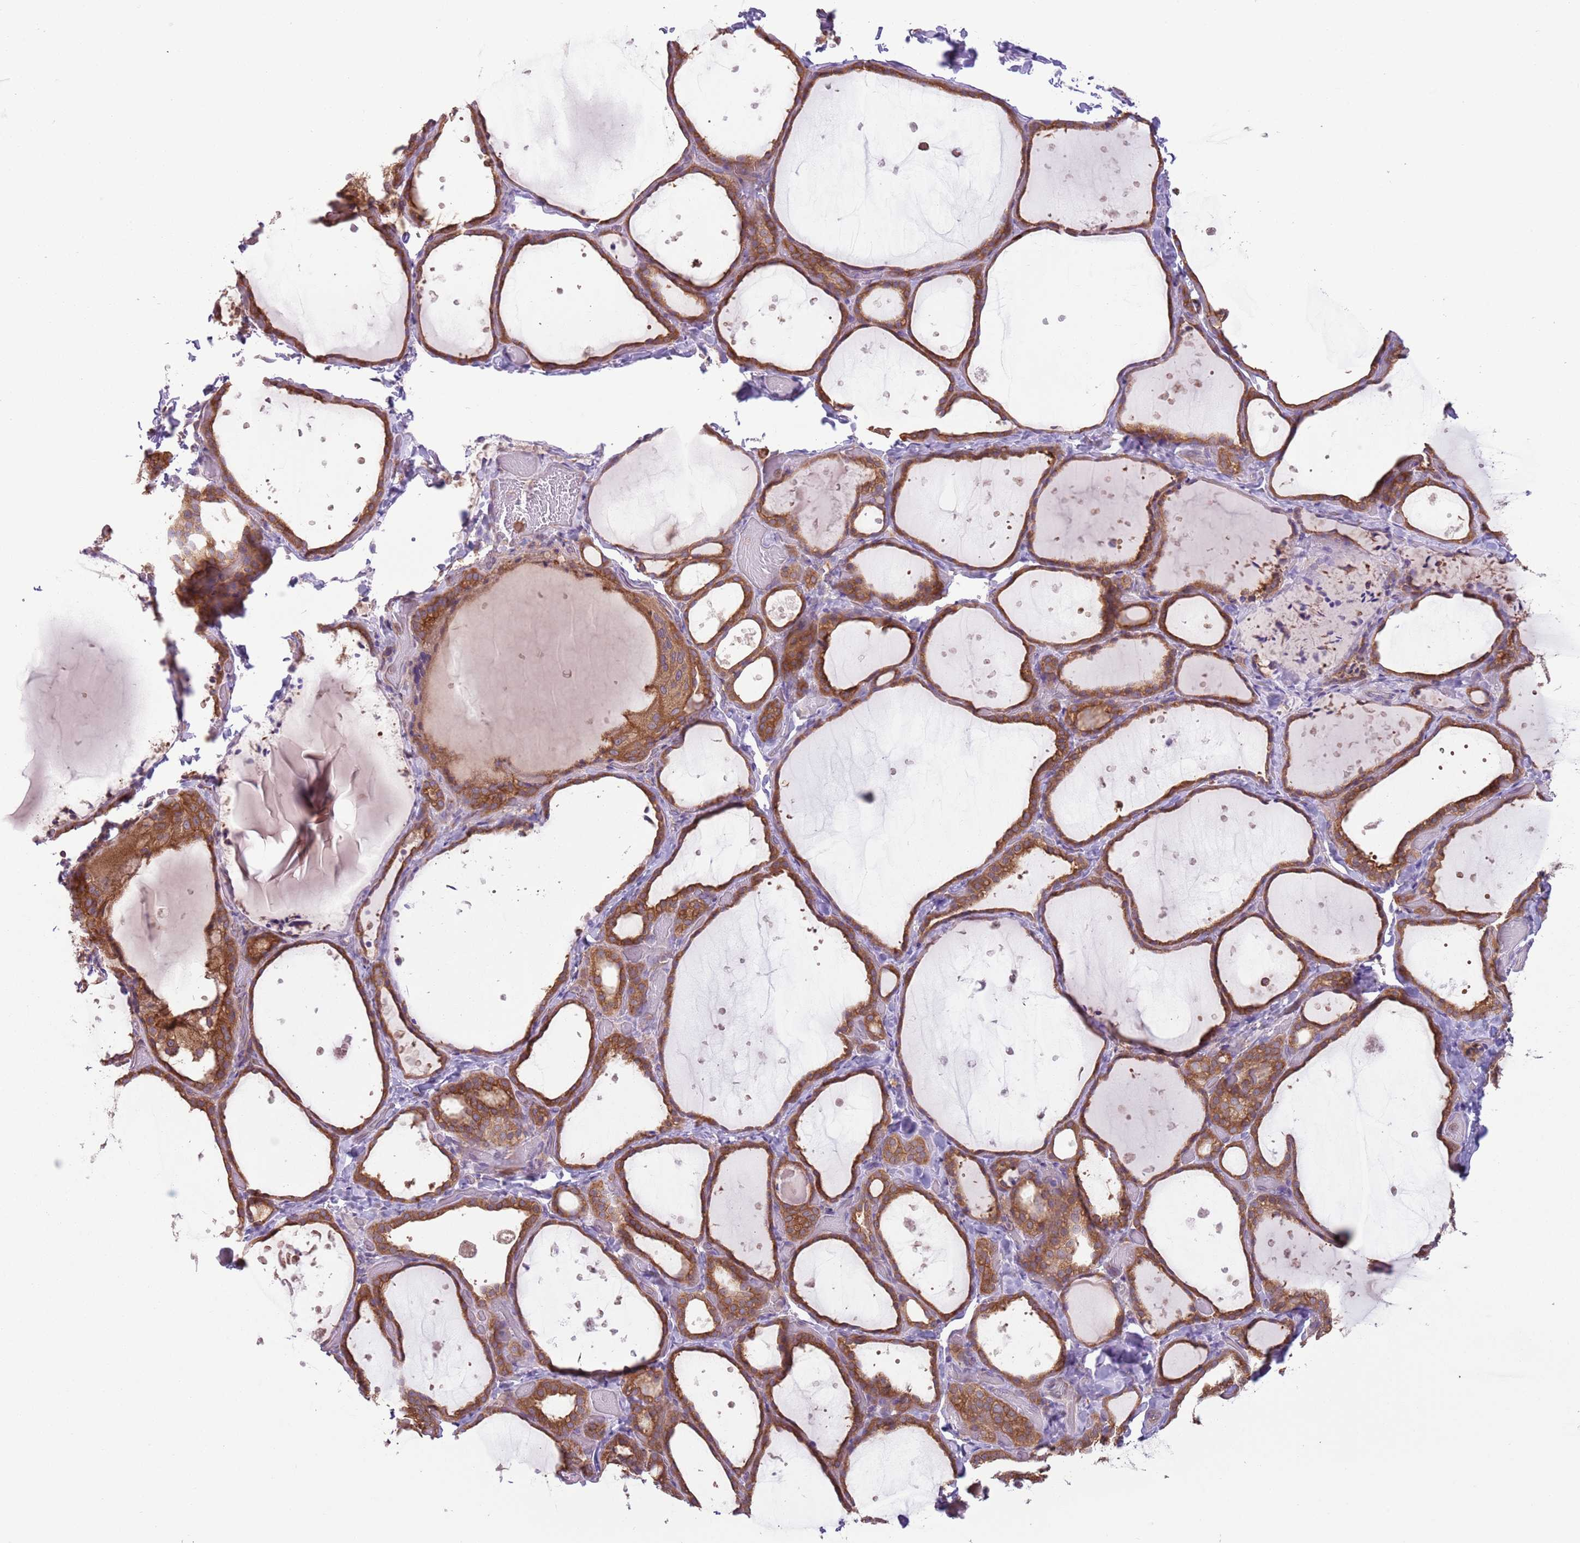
{"staining": {"intensity": "moderate", "quantity": ">75%", "location": "cytoplasmic/membranous"}, "tissue": "thyroid gland", "cell_type": "Glandular cells", "image_type": "normal", "snomed": [{"axis": "morphology", "description": "Normal tissue, NOS"}, {"axis": "topography", "description": "Thyroid gland"}], "caption": "Thyroid gland stained for a protein (brown) reveals moderate cytoplasmic/membranous positive expression in about >75% of glandular cells.", "gene": "COPE", "patient": {"sex": "female", "age": 44}}